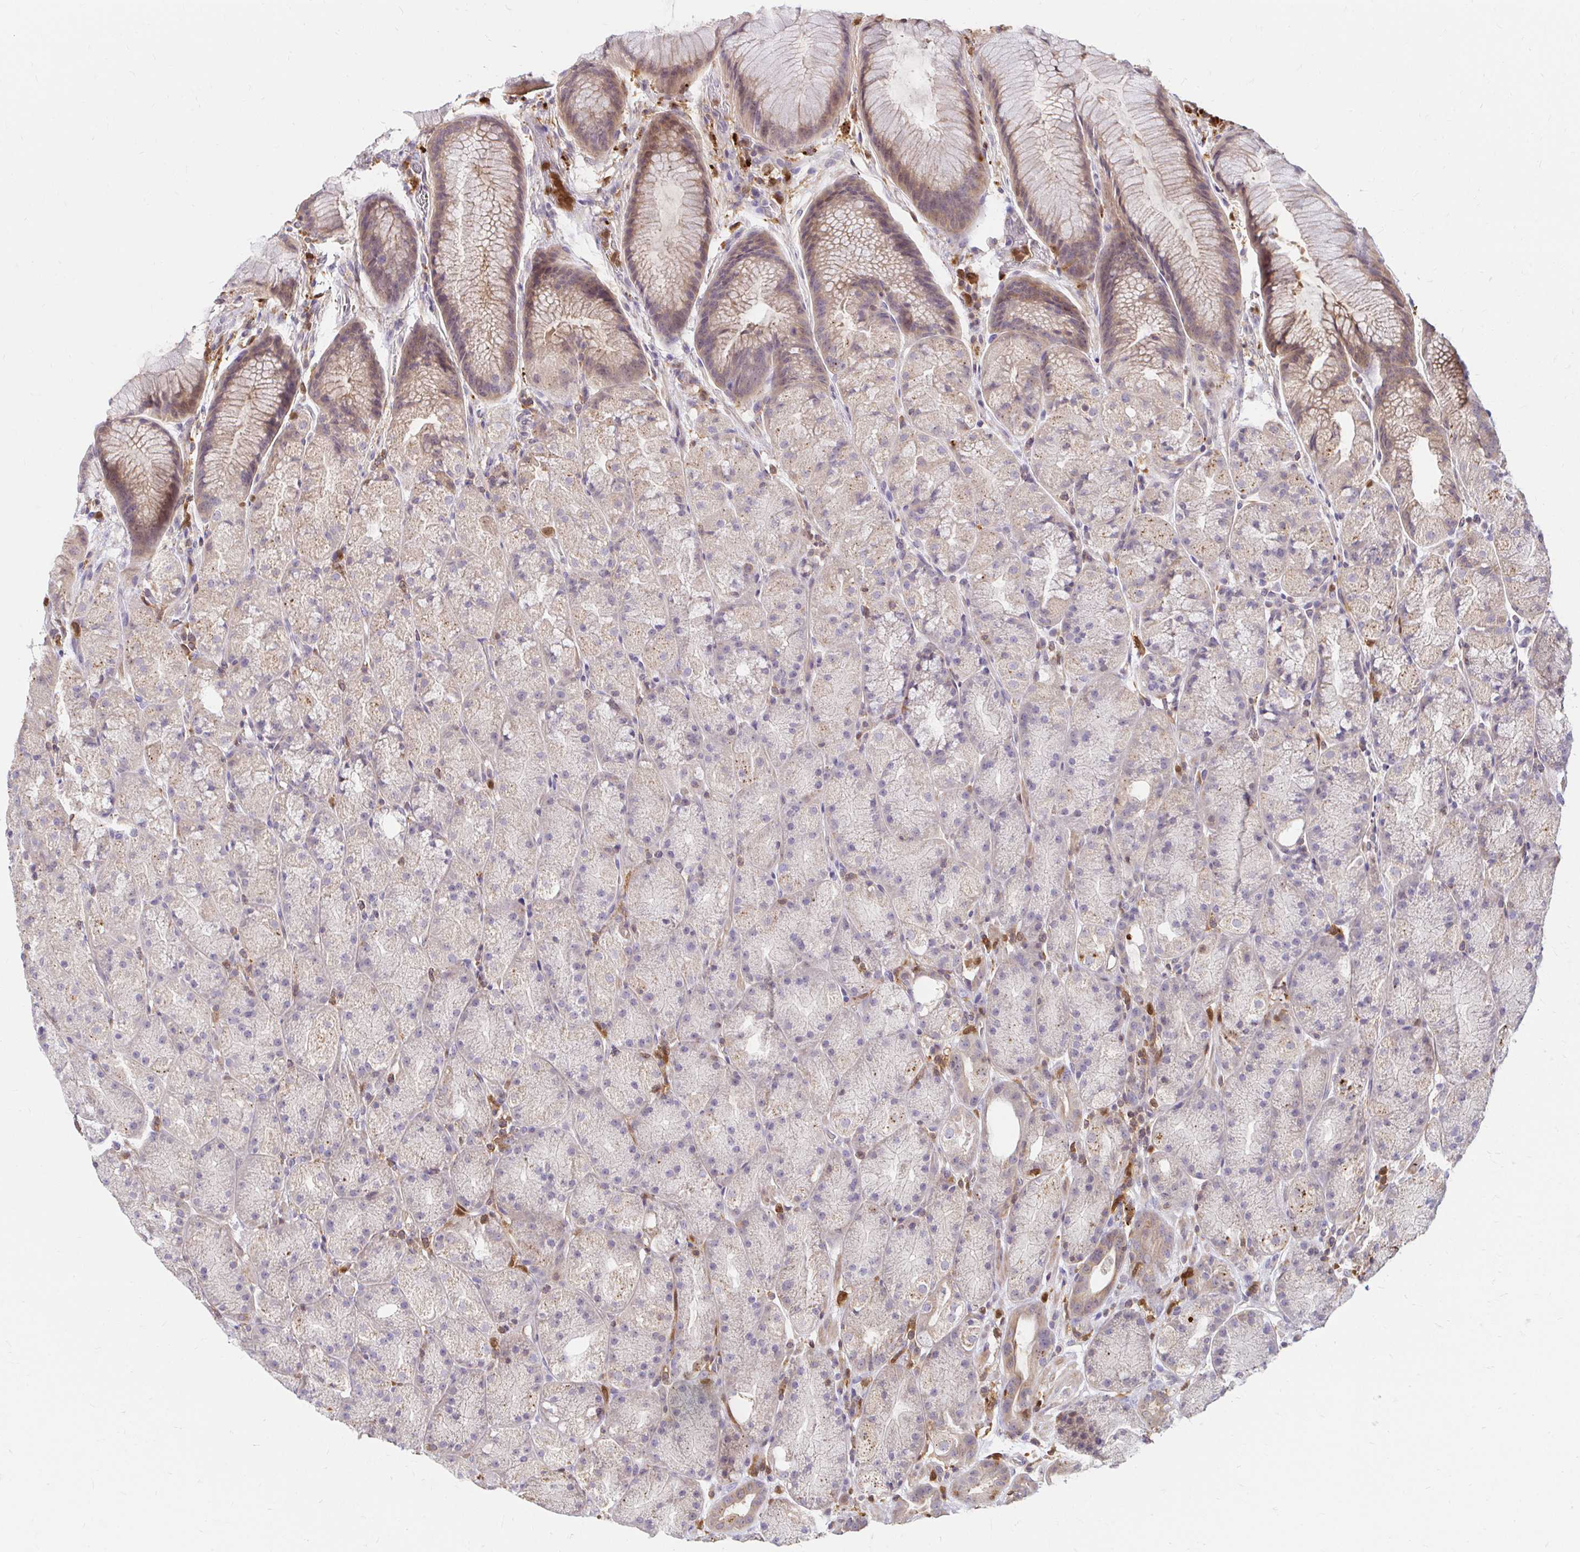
{"staining": {"intensity": "weak", "quantity": "<25%", "location": "cytoplasmic/membranous"}, "tissue": "stomach", "cell_type": "Glandular cells", "image_type": "normal", "snomed": [{"axis": "morphology", "description": "Normal tissue, NOS"}, {"axis": "topography", "description": "Stomach, upper"}, {"axis": "topography", "description": "Stomach"}], "caption": "This is an IHC histopathology image of benign human stomach. There is no staining in glandular cells.", "gene": "PYCARD", "patient": {"sex": "male", "age": 48}}